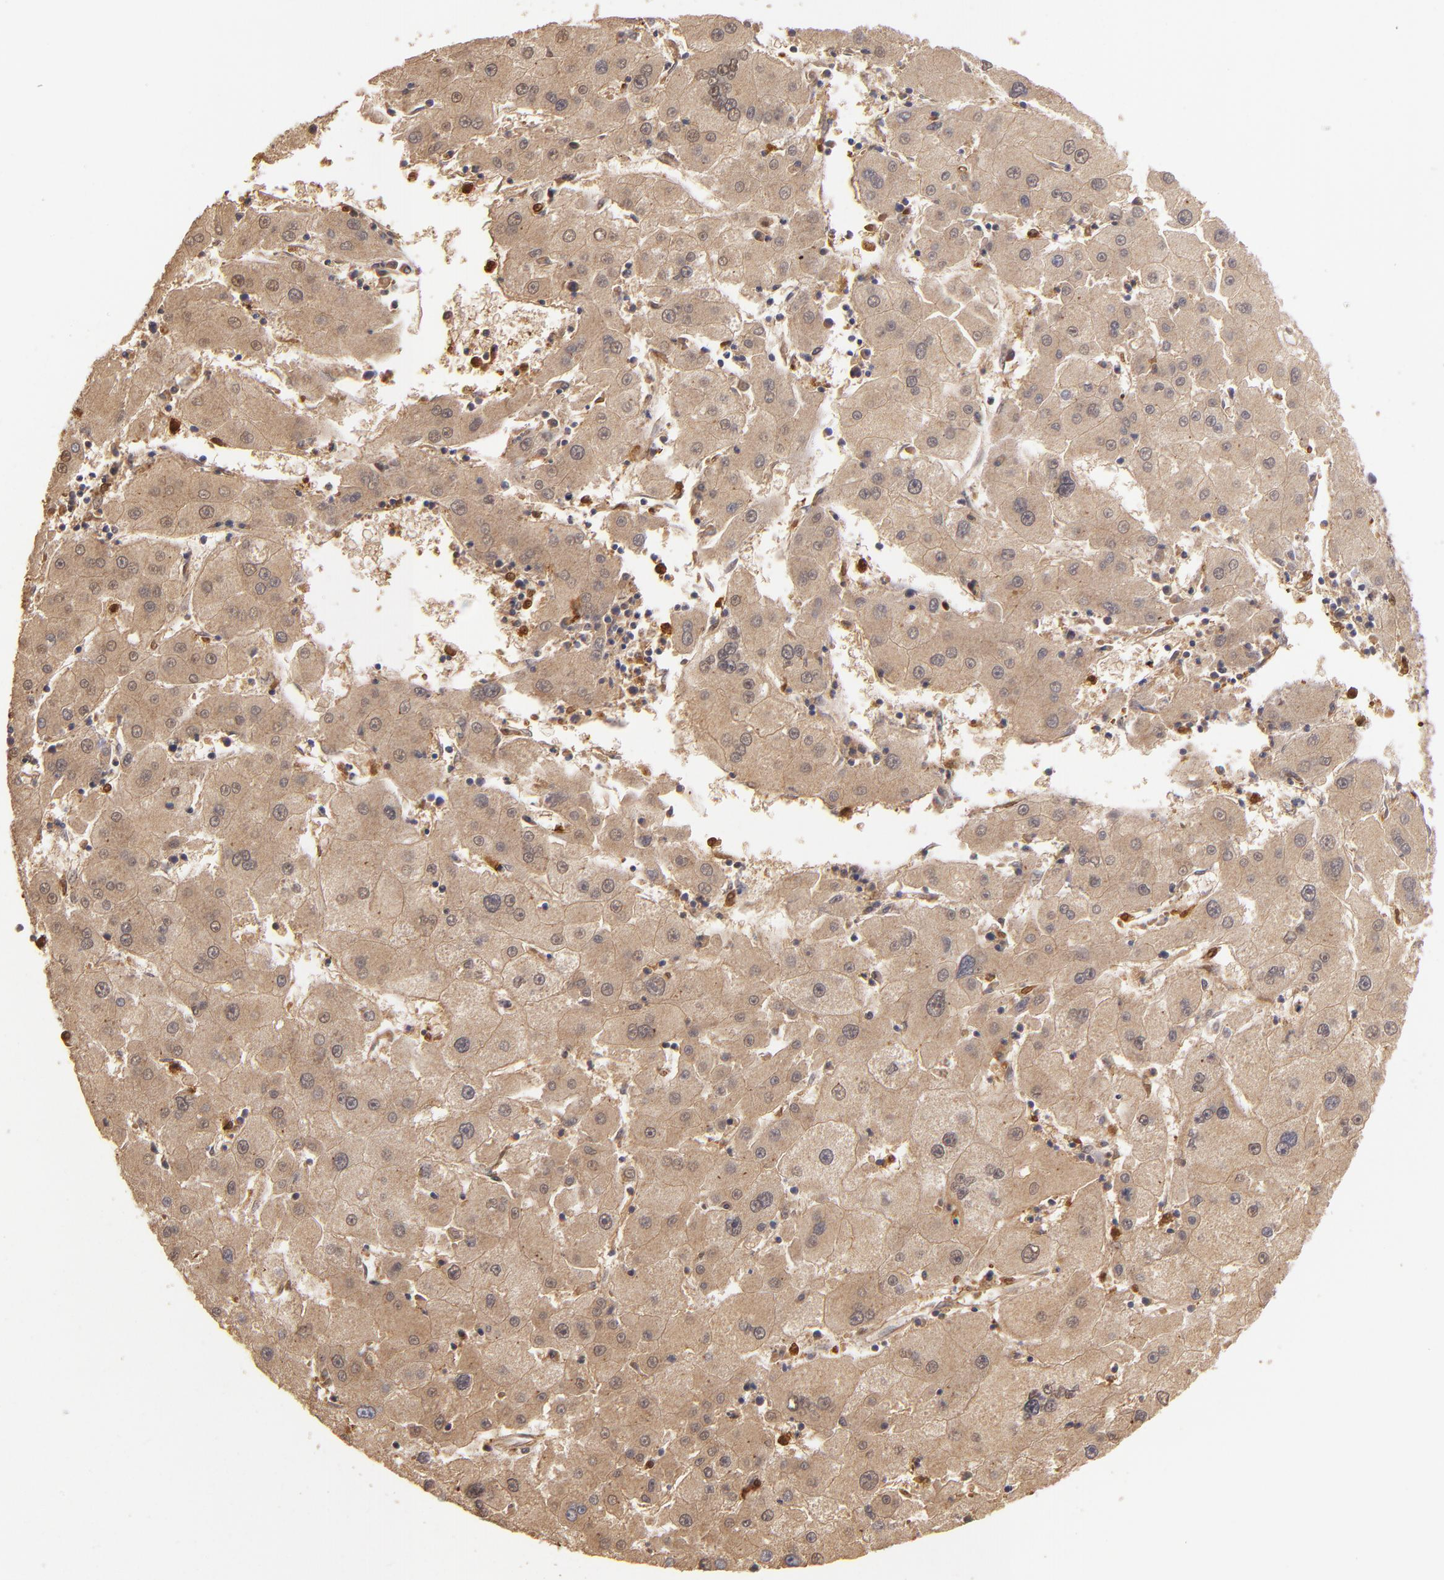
{"staining": {"intensity": "moderate", "quantity": ">75%", "location": "cytoplasmic/membranous"}, "tissue": "liver cancer", "cell_type": "Tumor cells", "image_type": "cancer", "snomed": [{"axis": "morphology", "description": "Carcinoma, Hepatocellular, NOS"}, {"axis": "topography", "description": "Liver"}], "caption": "The image demonstrates a brown stain indicating the presence of a protein in the cytoplasmic/membranous of tumor cells in liver cancer.", "gene": "PTS", "patient": {"sex": "male", "age": 72}}